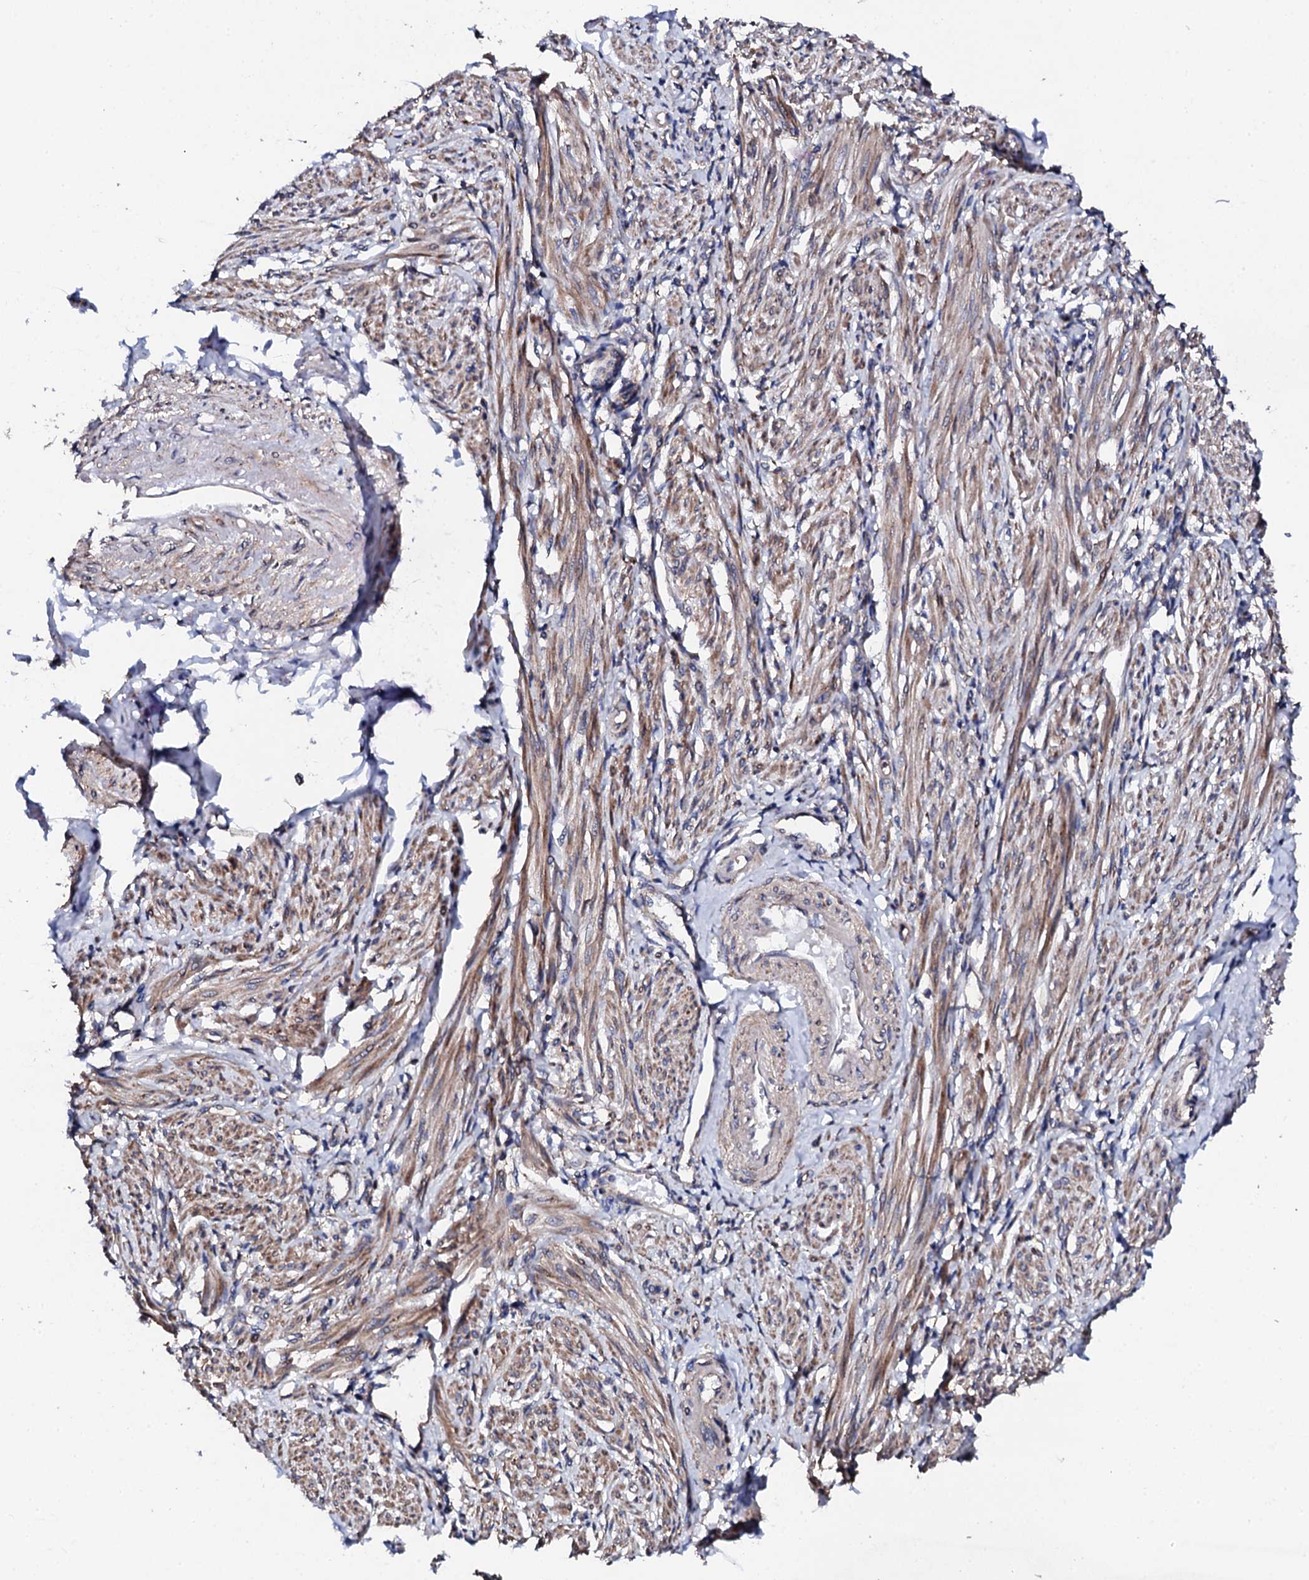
{"staining": {"intensity": "moderate", "quantity": "25%-75%", "location": "cytoplasmic/membranous"}, "tissue": "smooth muscle", "cell_type": "Smooth muscle cells", "image_type": "normal", "snomed": [{"axis": "morphology", "description": "Normal tissue, NOS"}, {"axis": "topography", "description": "Smooth muscle"}], "caption": "Smooth muscle cells exhibit medium levels of moderate cytoplasmic/membranous staining in approximately 25%-75% of cells in normal human smooth muscle. (Brightfield microscopy of DAB IHC at high magnification).", "gene": "LIPT2", "patient": {"sex": "female", "age": 39}}